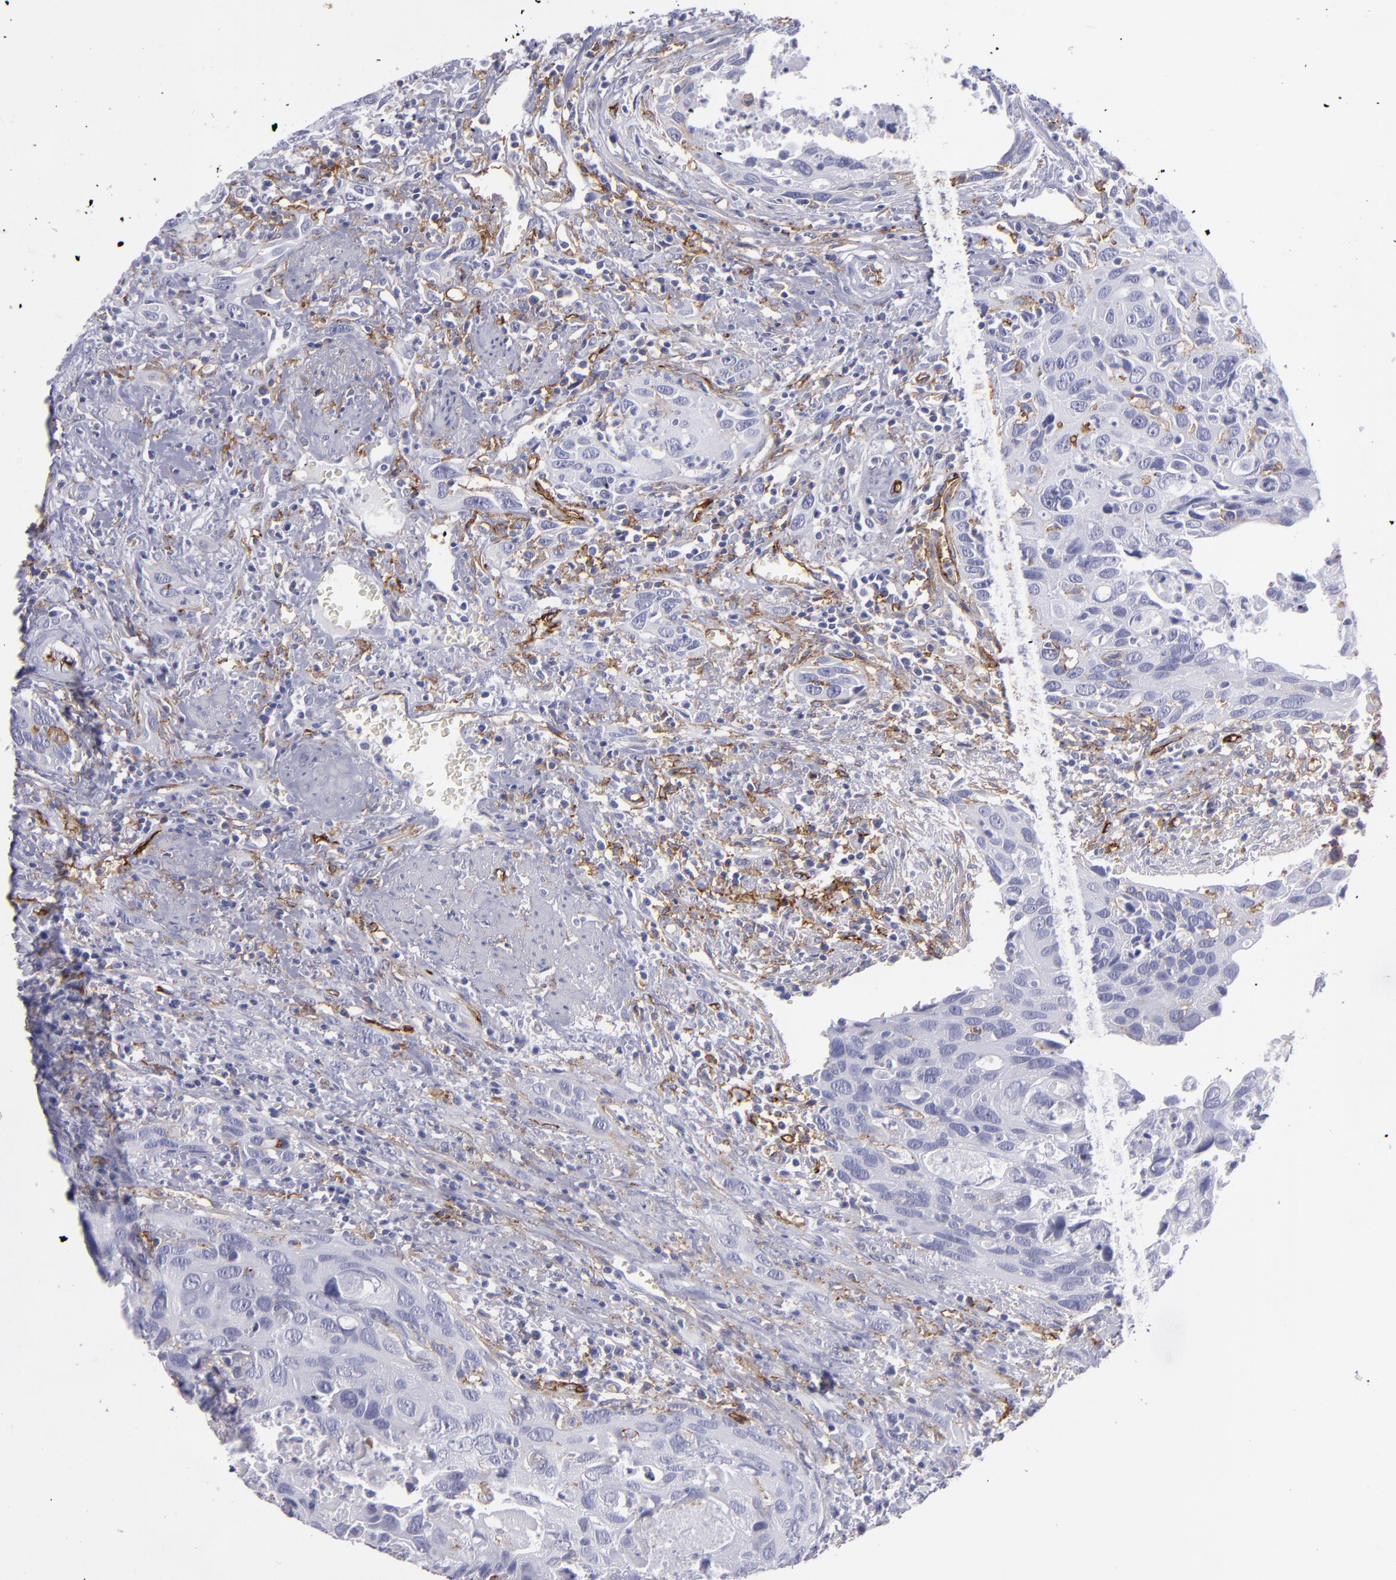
{"staining": {"intensity": "negative", "quantity": "none", "location": "none"}, "tissue": "urothelial cancer", "cell_type": "Tumor cells", "image_type": "cancer", "snomed": [{"axis": "morphology", "description": "Urothelial carcinoma, High grade"}, {"axis": "topography", "description": "Urinary bladder"}], "caption": "This is an immunohistochemistry (IHC) image of urothelial carcinoma (high-grade). There is no positivity in tumor cells.", "gene": "ACE", "patient": {"sex": "male", "age": 71}}